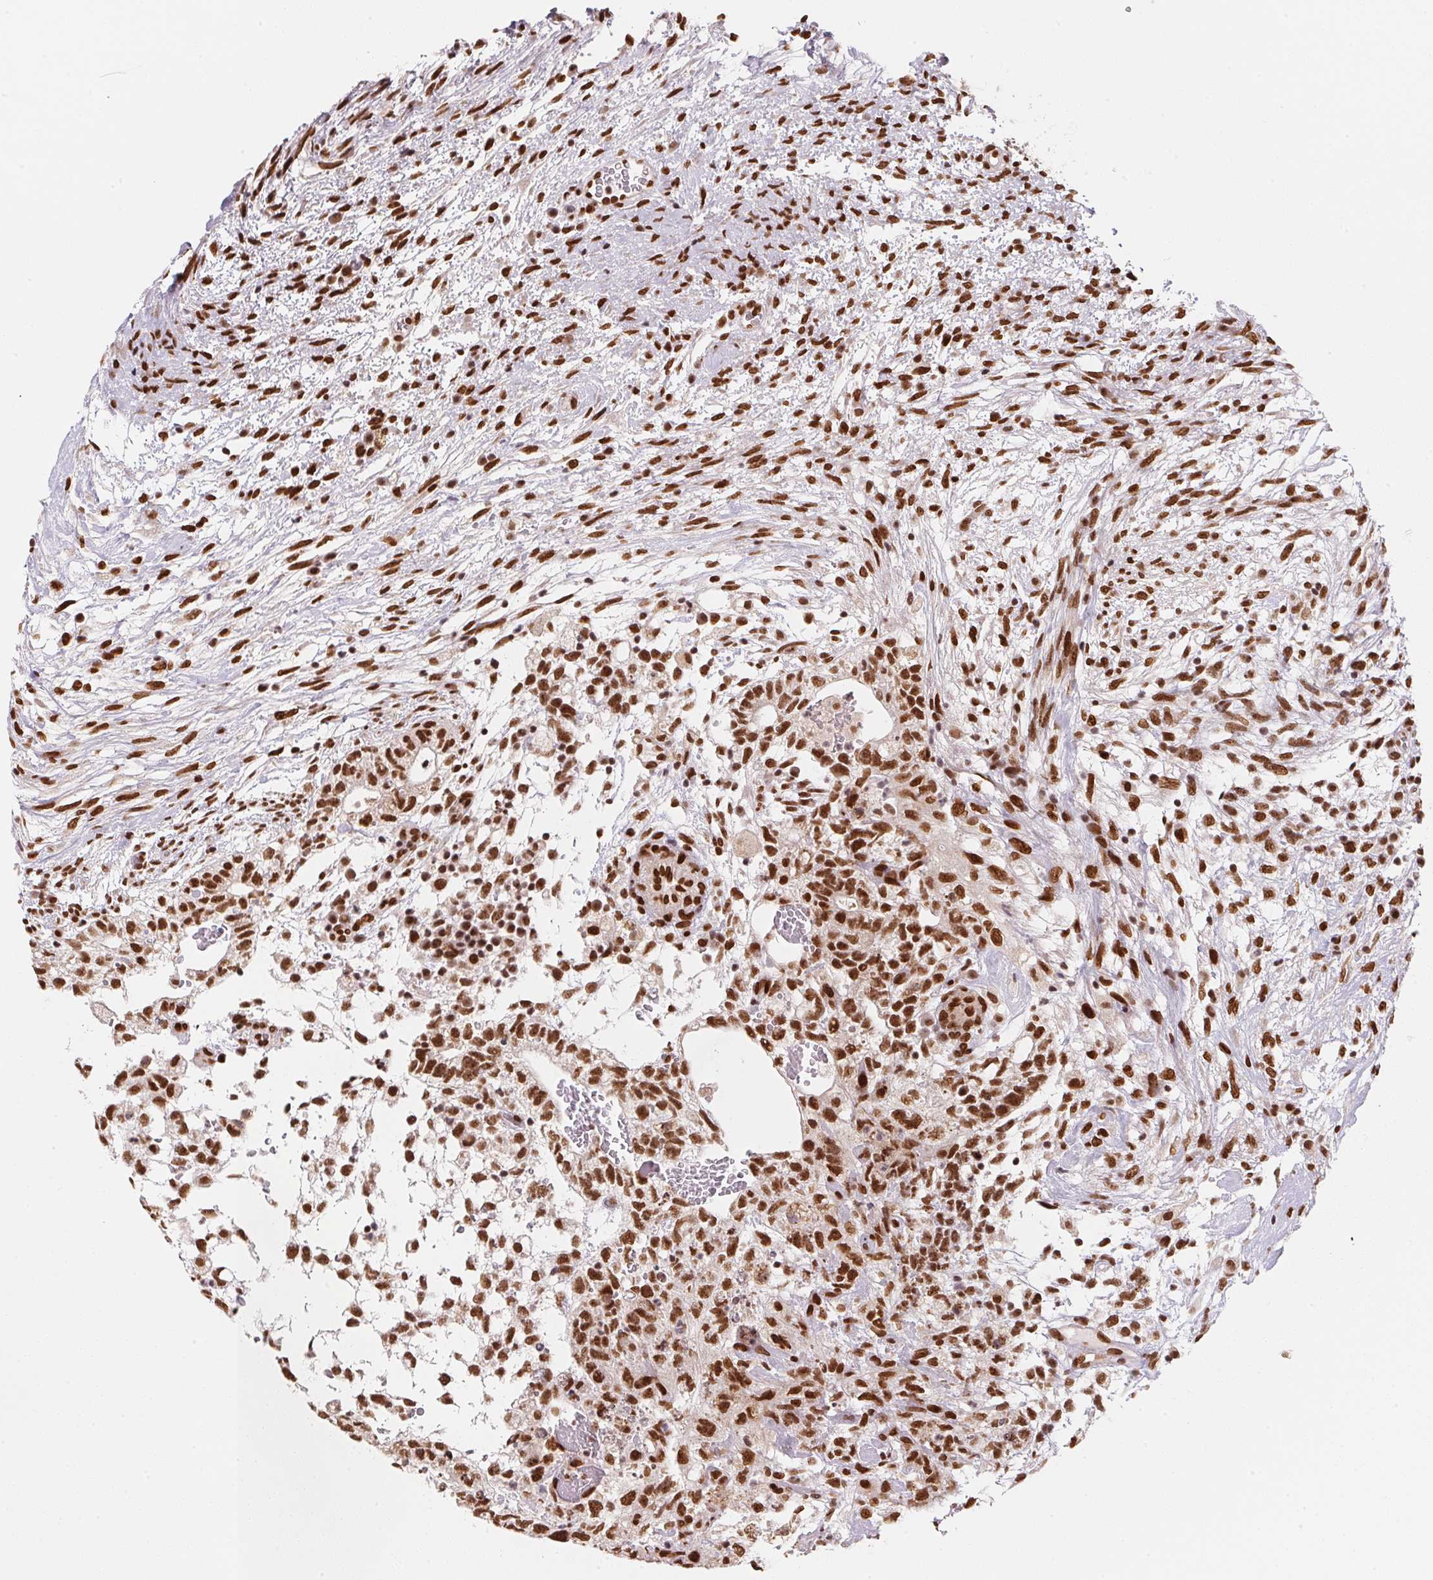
{"staining": {"intensity": "strong", "quantity": ">75%", "location": "nuclear"}, "tissue": "testis cancer", "cell_type": "Tumor cells", "image_type": "cancer", "snomed": [{"axis": "morphology", "description": "Carcinoma, Embryonal, NOS"}, {"axis": "topography", "description": "Testis"}], "caption": "A high-resolution histopathology image shows IHC staining of testis cancer (embryonal carcinoma), which exhibits strong nuclear staining in approximately >75% of tumor cells.", "gene": "SAP30BP", "patient": {"sex": "male", "age": 32}}